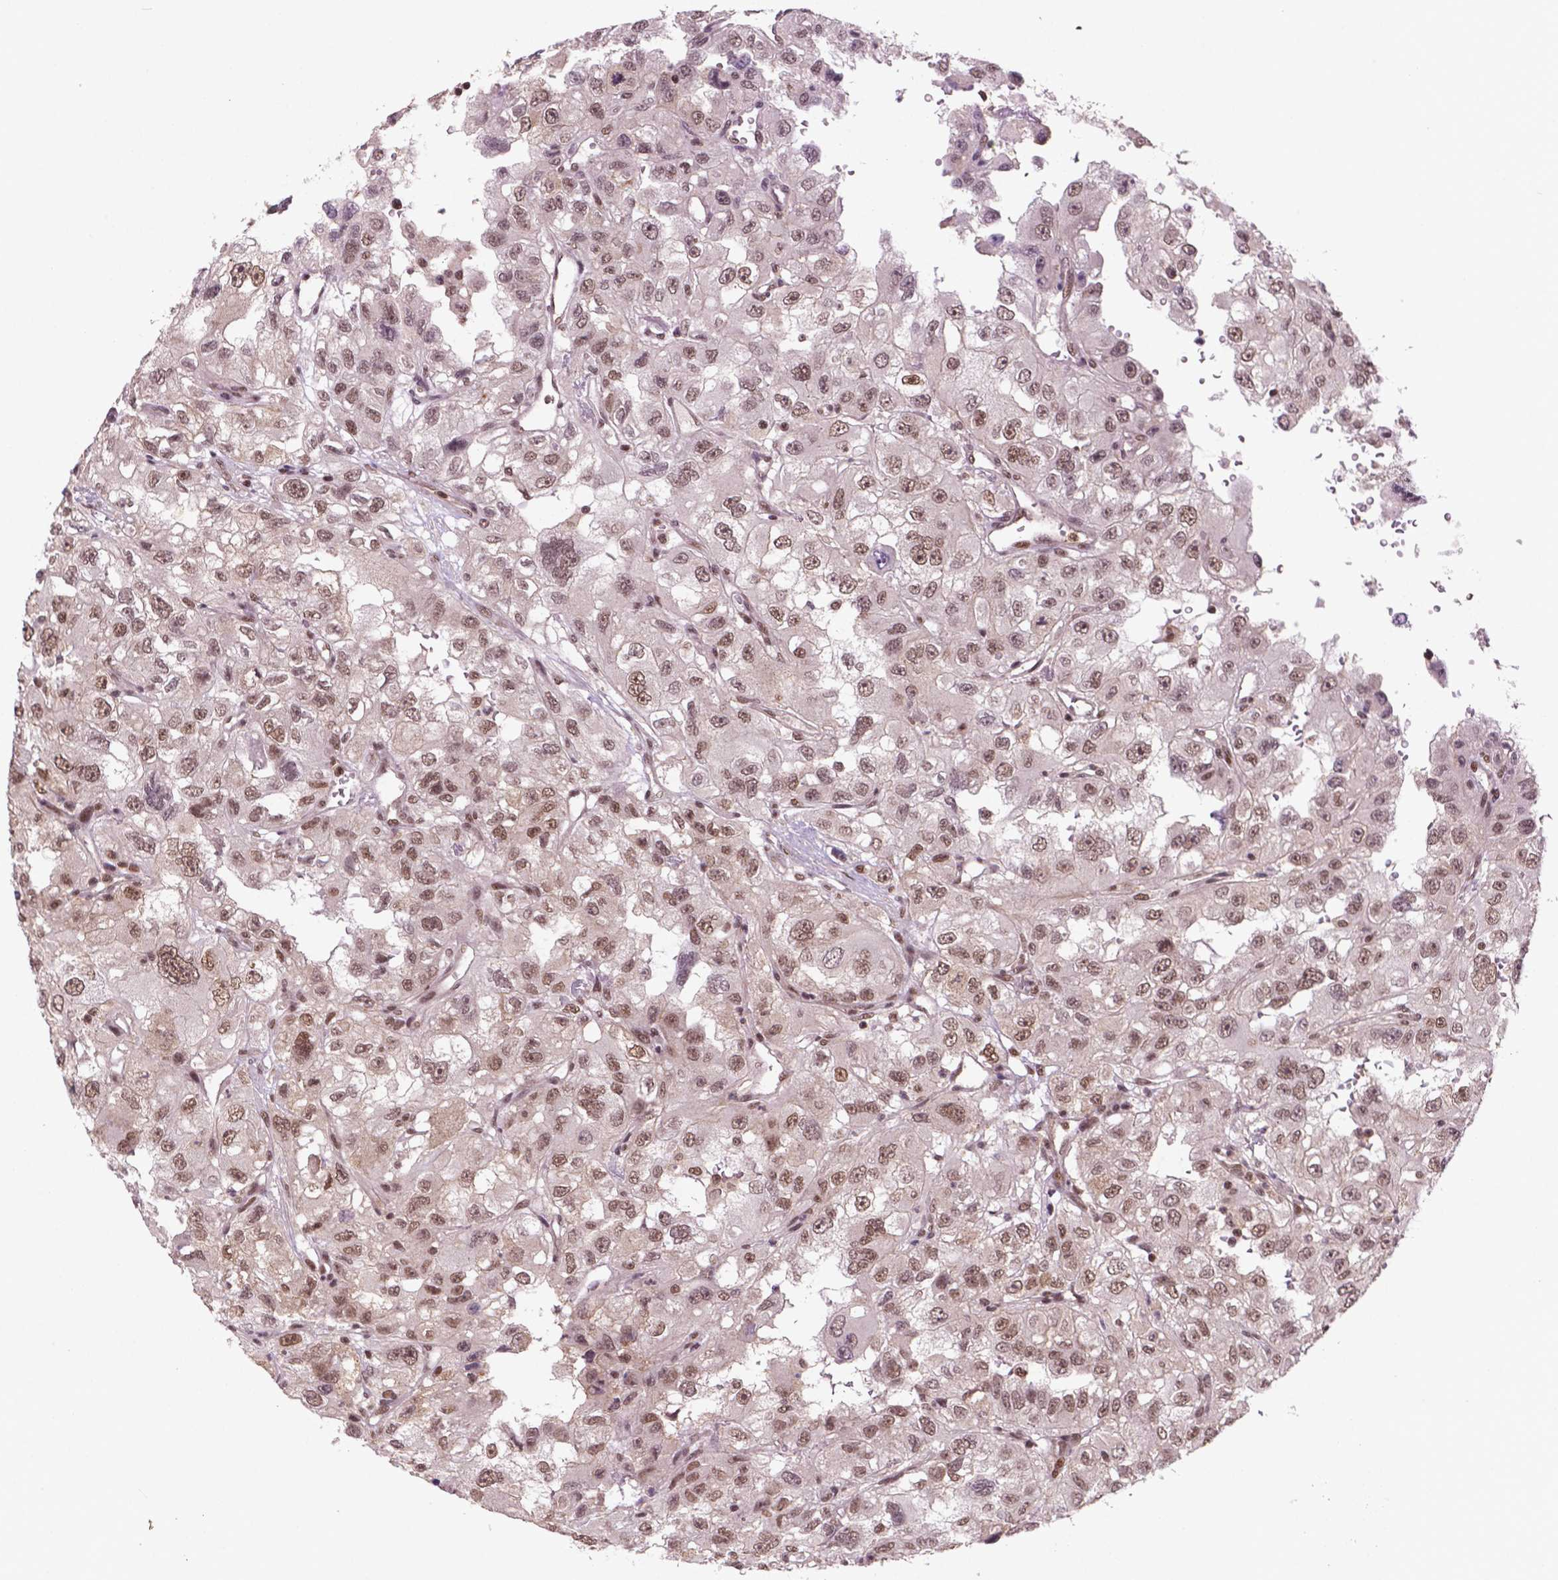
{"staining": {"intensity": "moderate", "quantity": ">75%", "location": "nuclear"}, "tissue": "renal cancer", "cell_type": "Tumor cells", "image_type": "cancer", "snomed": [{"axis": "morphology", "description": "Adenocarcinoma, NOS"}, {"axis": "topography", "description": "Kidney"}], "caption": "Human renal adenocarcinoma stained with a protein marker displays moderate staining in tumor cells.", "gene": "SIRT6", "patient": {"sex": "male", "age": 64}}